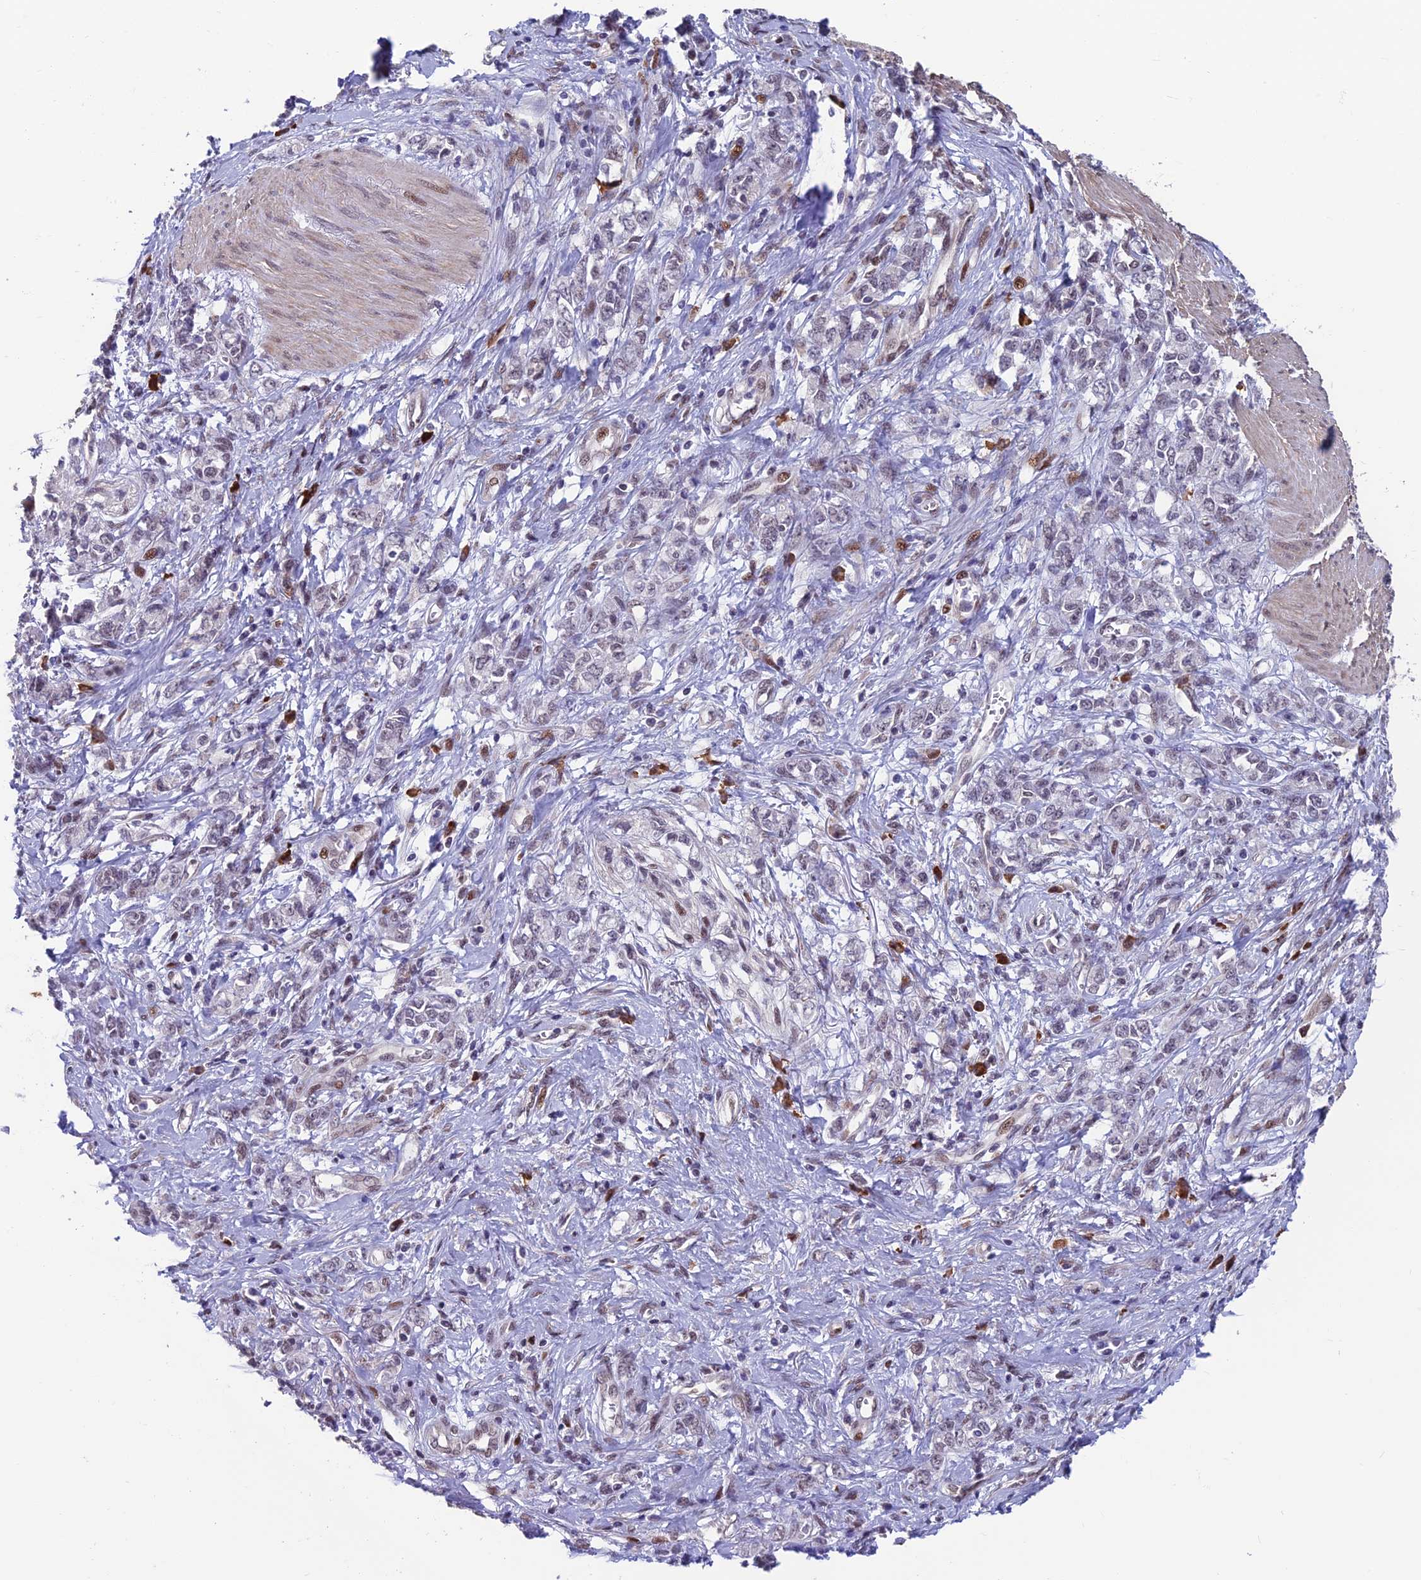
{"staining": {"intensity": "negative", "quantity": "none", "location": "none"}, "tissue": "stomach cancer", "cell_type": "Tumor cells", "image_type": "cancer", "snomed": [{"axis": "morphology", "description": "Adenocarcinoma, NOS"}, {"axis": "topography", "description": "Stomach"}], "caption": "Immunohistochemistry (IHC) image of stomach cancer (adenocarcinoma) stained for a protein (brown), which exhibits no expression in tumor cells.", "gene": "KIAA1191", "patient": {"sex": "female", "age": 76}}